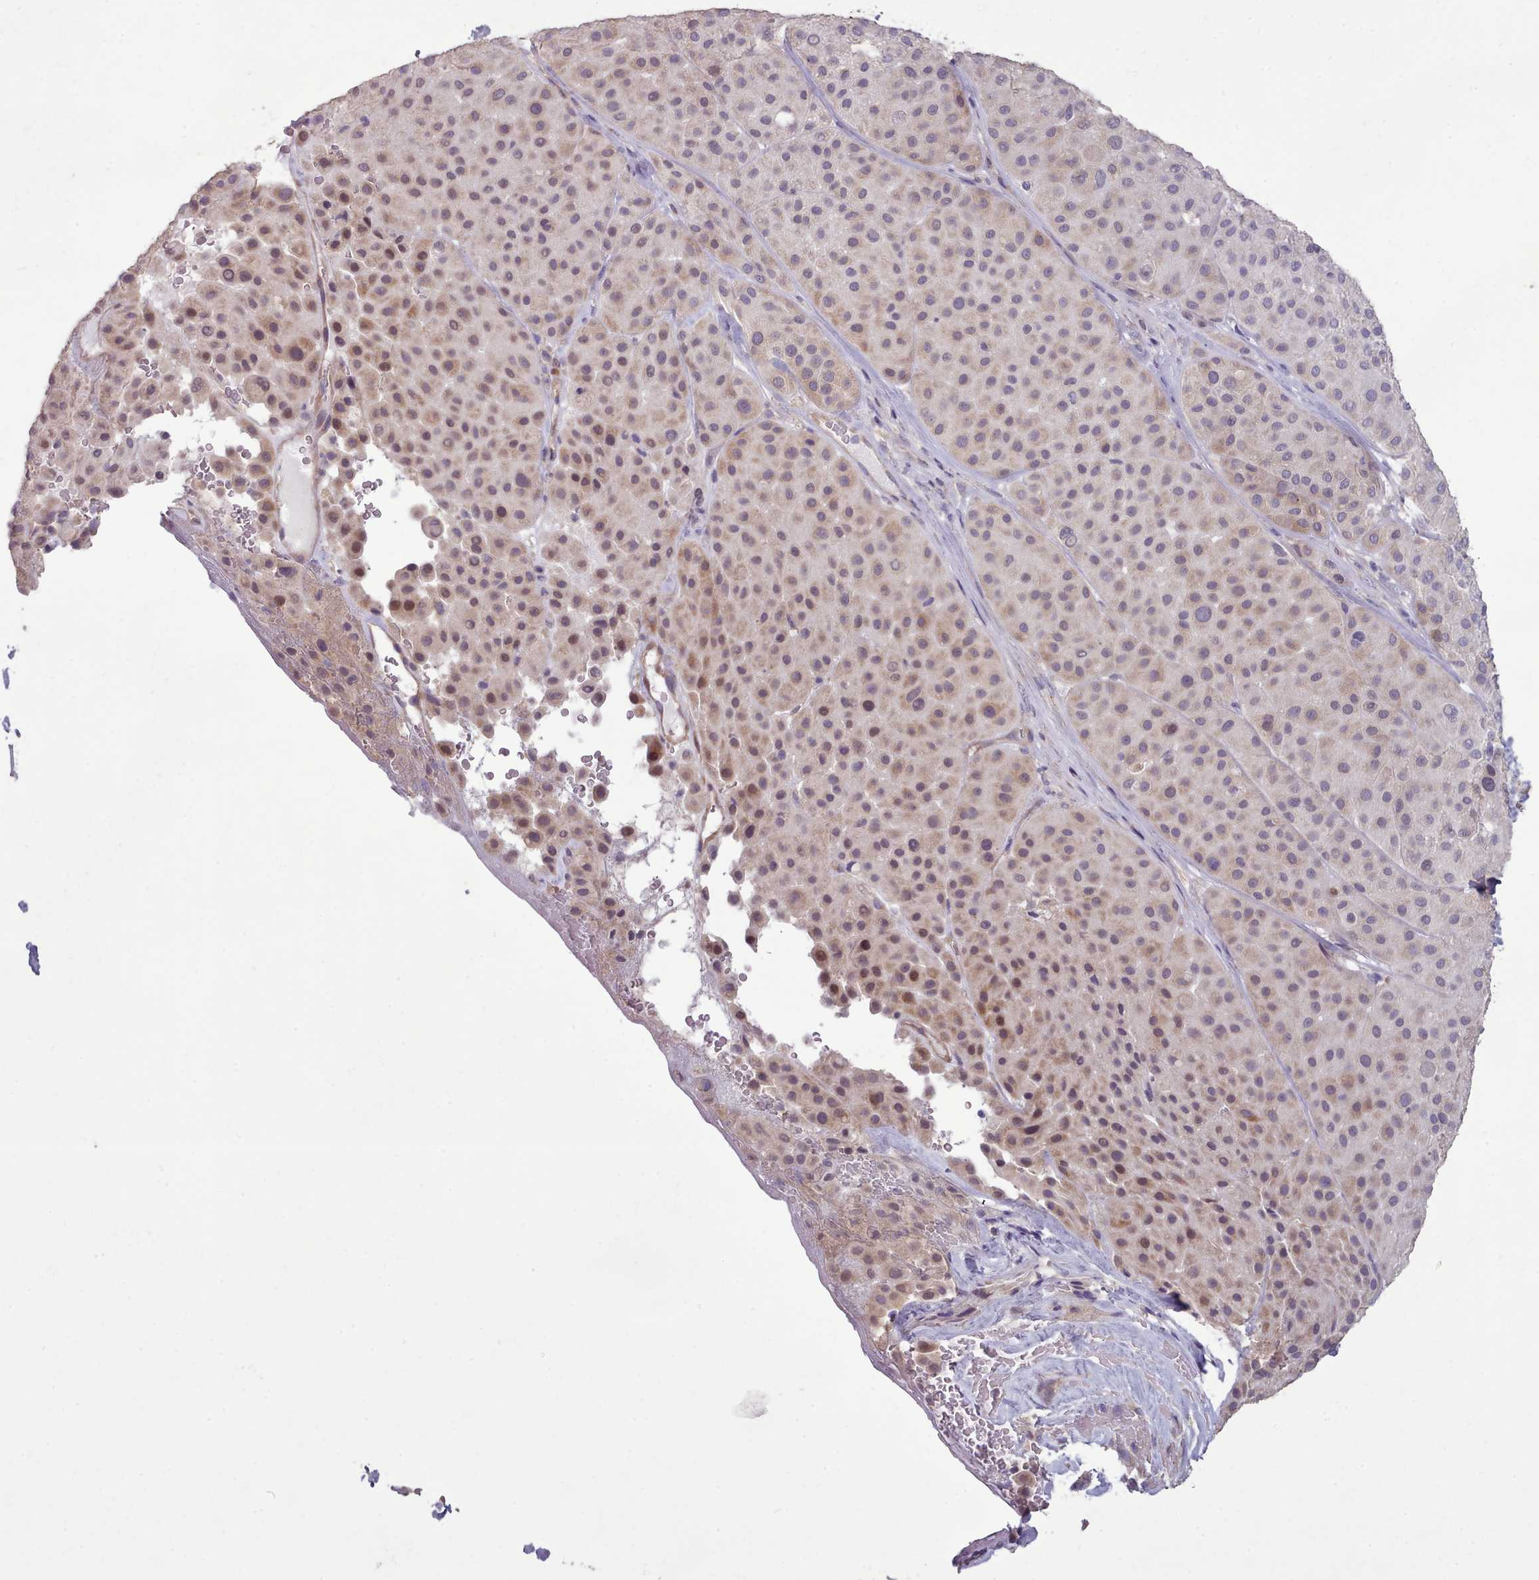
{"staining": {"intensity": "moderate", "quantity": "25%-75%", "location": "cytoplasmic/membranous,nuclear"}, "tissue": "melanoma", "cell_type": "Tumor cells", "image_type": "cancer", "snomed": [{"axis": "morphology", "description": "Malignant melanoma, Metastatic site"}, {"axis": "topography", "description": "Smooth muscle"}], "caption": "Melanoma stained for a protein displays moderate cytoplasmic/membranous and nuclear positivity in tumor cells.", "gene": "DPF1", "patient": {"sex": "male", "age": 41}}